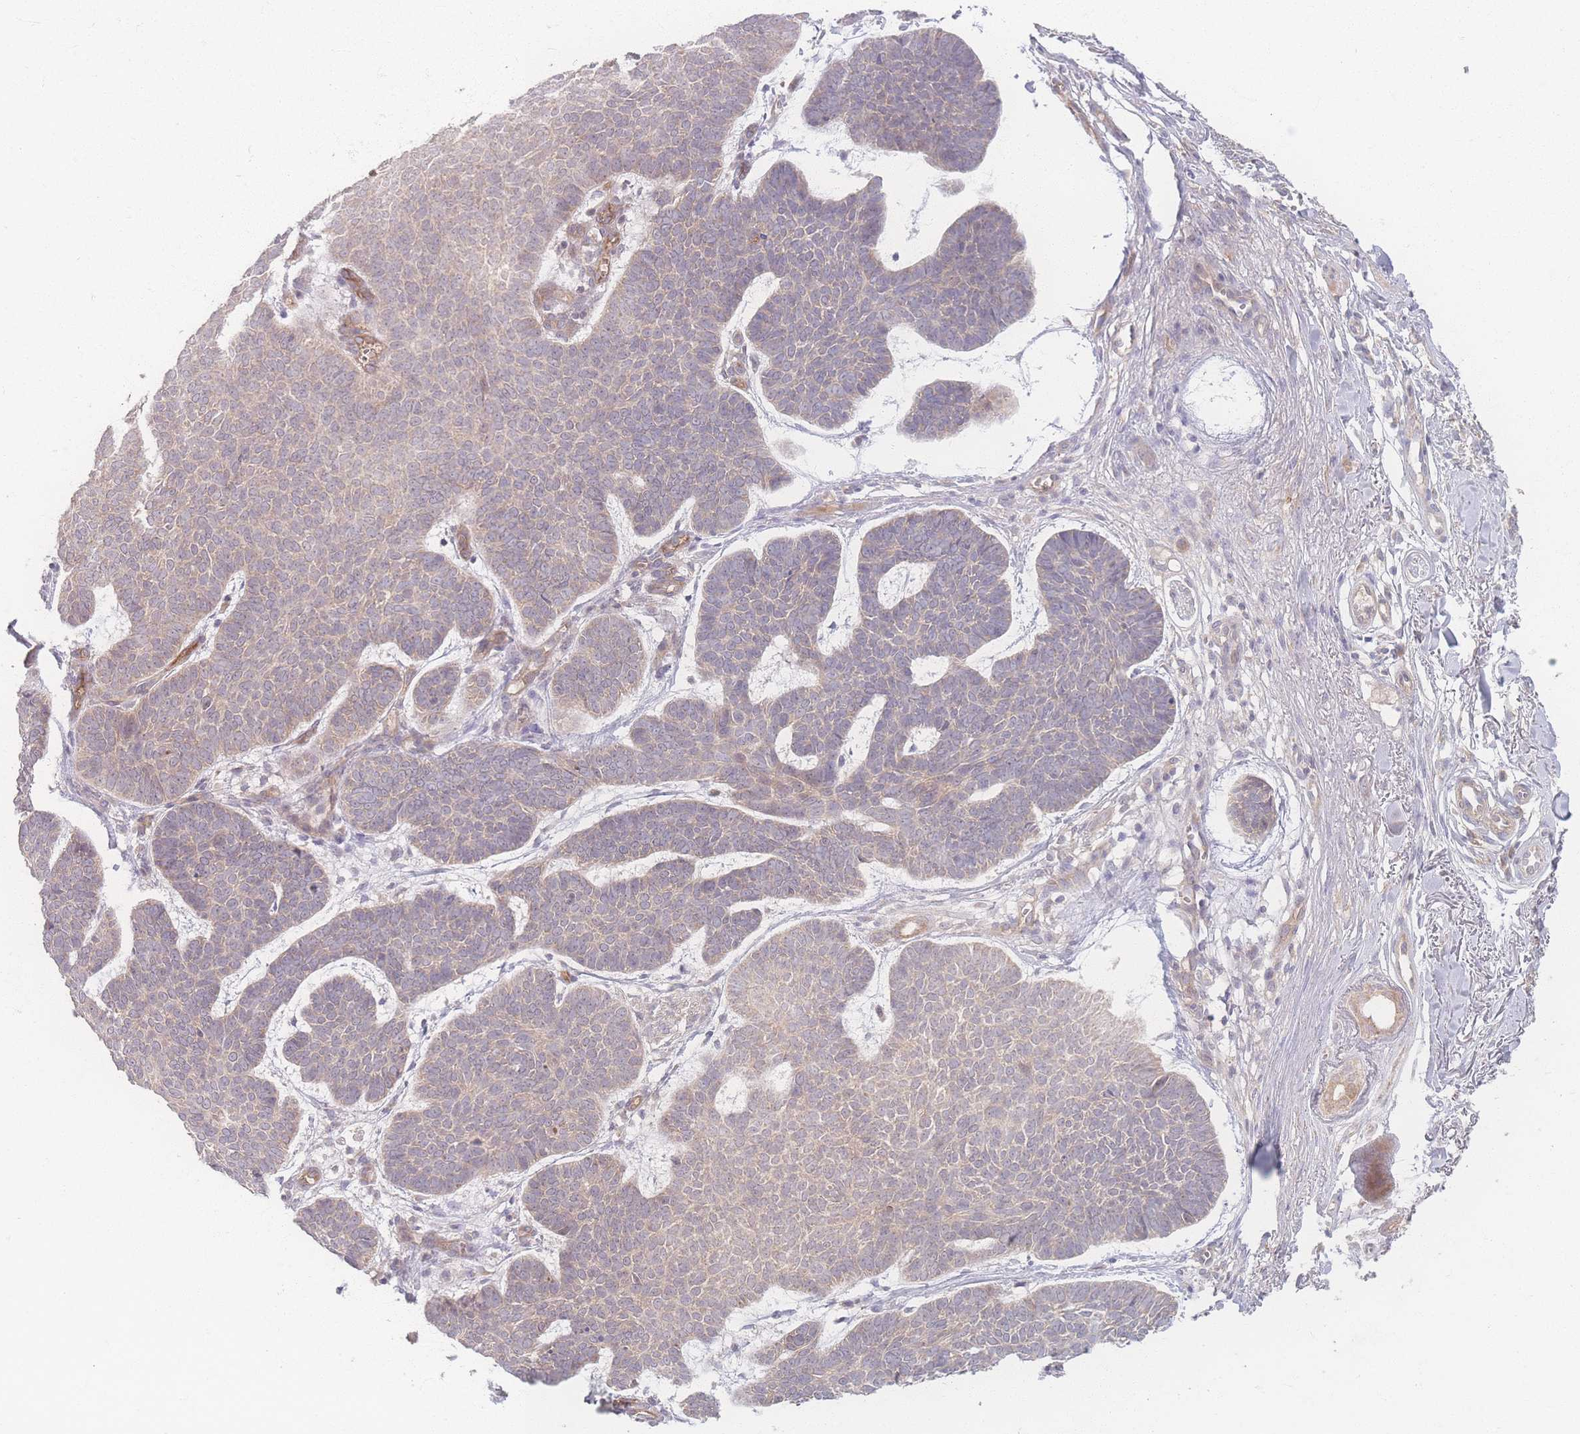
{"staining": {"intensity": "weak", "quantity": "25%-75%", "location": "cytoplasmic/membranous"}, "tissue": "skin cancer", "cell_type": "Tumor cells", "image_type": "cancer", "snomed": [{"axis": "morphology", "description": "Basal cell carcinoma"}, {"axis": "topography", "description": "Skin"}], "caption": "Immunohistochemistry photomicrograph of neoplastic tissue: human skin cancer stained using immunohistochemistry (IHC) displays low levels of weak protein expression localized specifically in the cytoplasmic/membranous of tumor cells, appearing as a cytoplasmic/membranous brown color.", "gene": "INSR", "patient": {"sex": "female", "age": 74}}